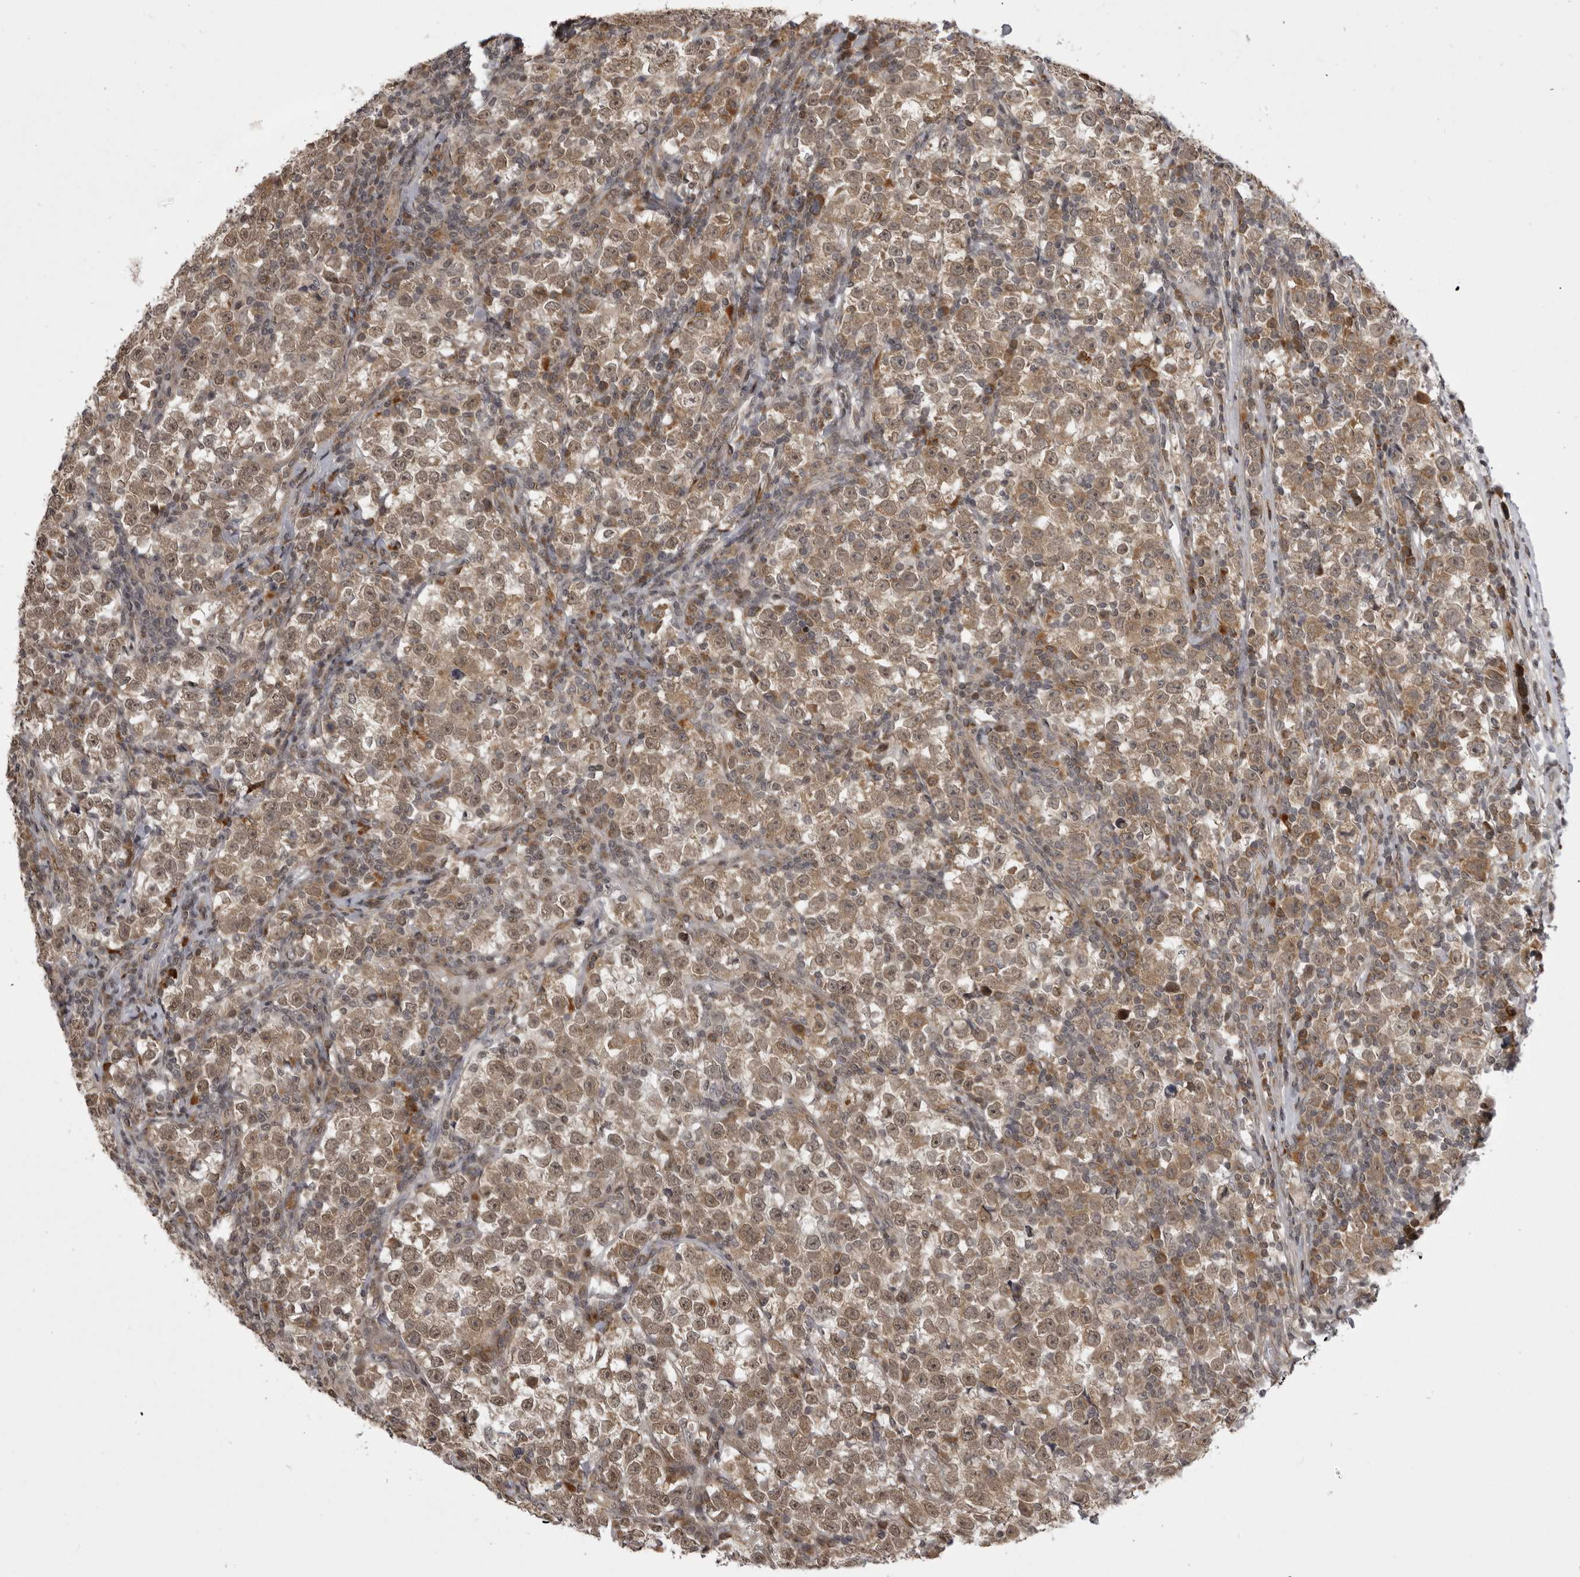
{"staining": {"intensity": "moderate", "quantity": ">75%", "location": "cytoplasmic/membranous,nuclear"}, "tissue": "testis cancer", "cell_type": "Tumor cells", "image_type": "cancer", "snomed": [{"axis": "morphology", "description": "Normal tissue, NOS"}, {"axis": "morphology", "description": "Seminoma, NOS"}, {"axis": "topography", "description": "Testis"}], "caption": "IHC (DAB) staining of testis seminoma displays moderate cytoplasmic/membranous and nuclear protein staining in about >75% of tumor cells.", "gene": "C1orf109", "patient": {"sex": "male", "age": 43}}